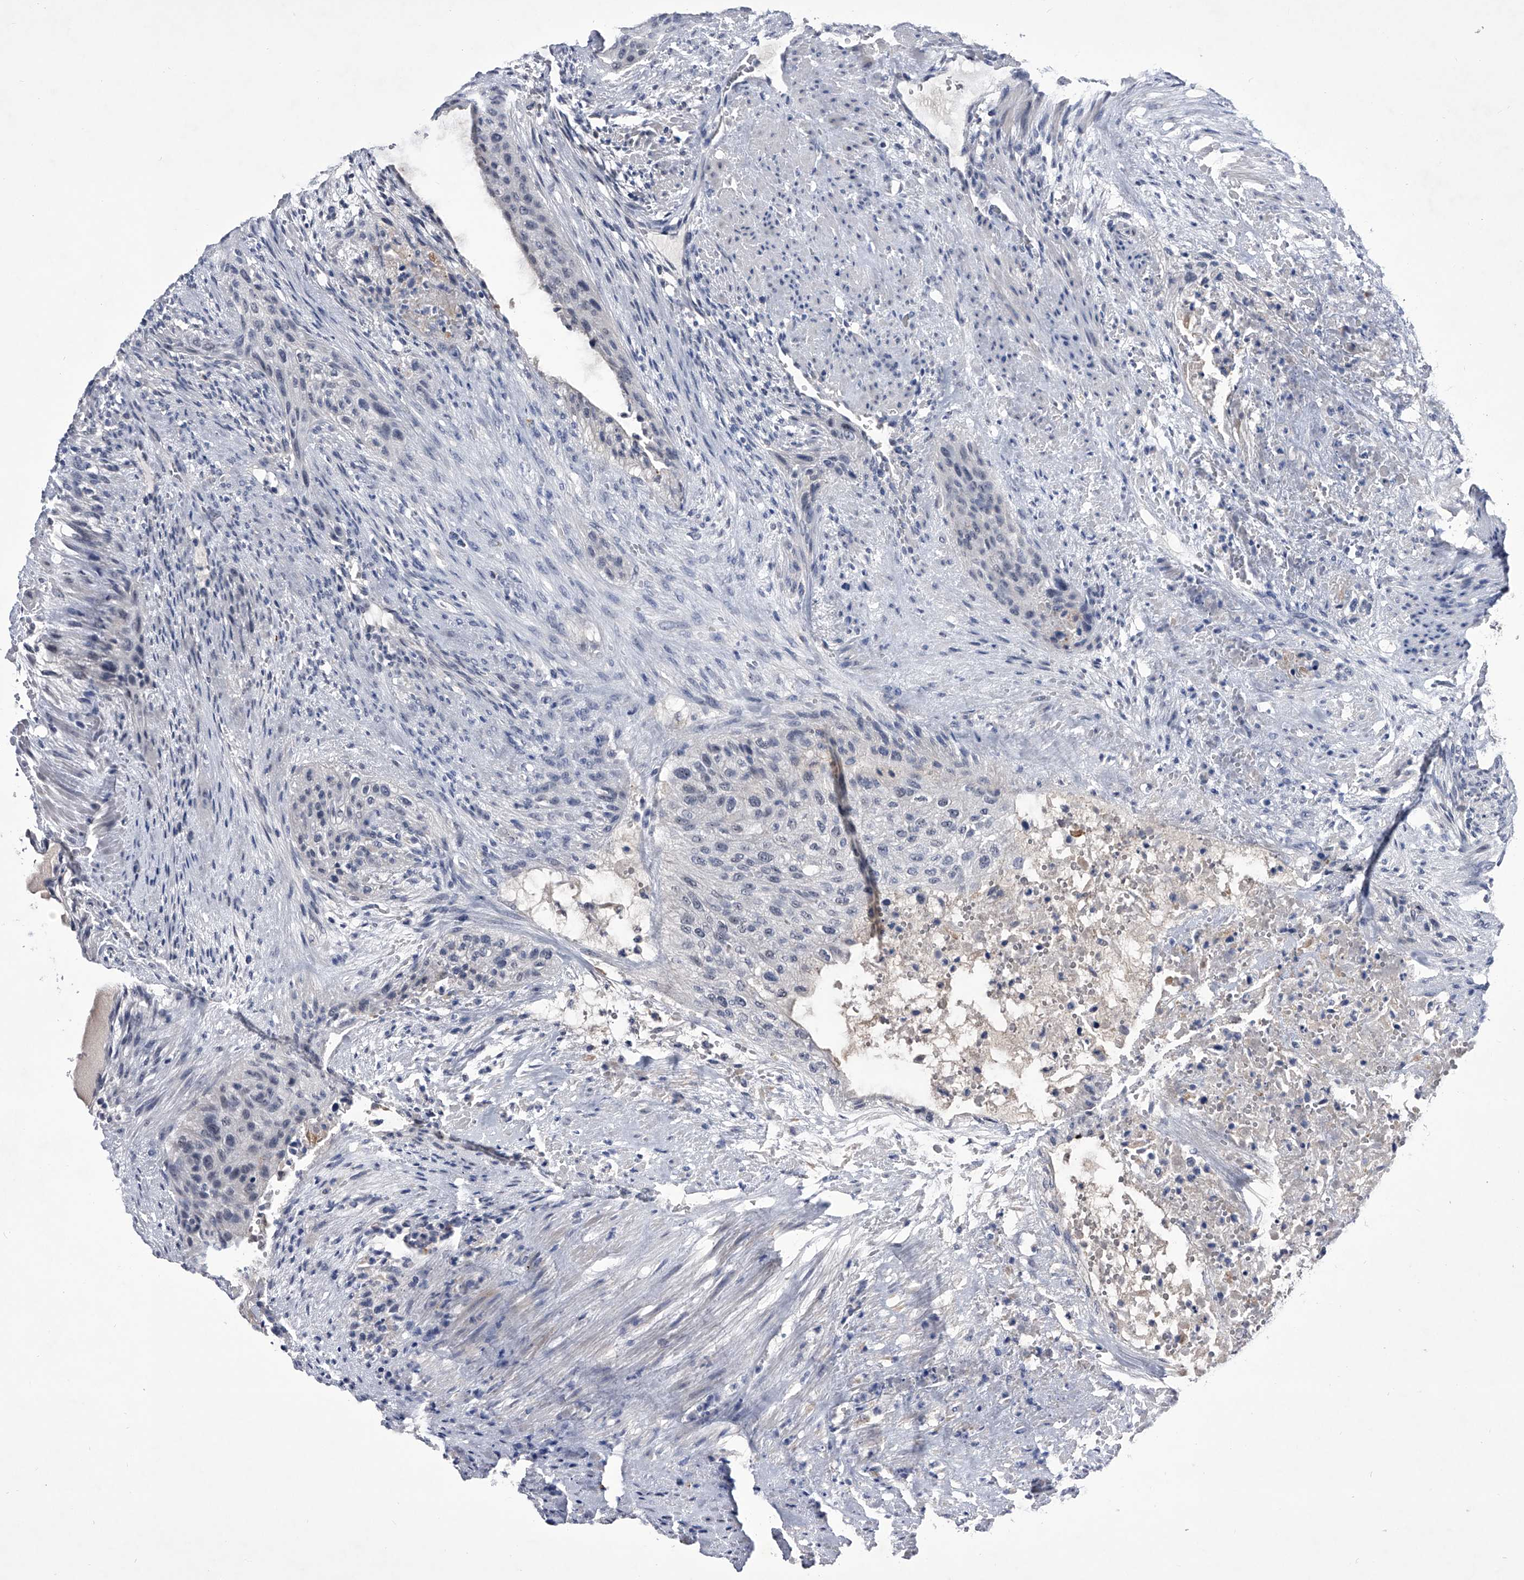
{"staining": {"intensity": "negative", "quantity": "none", "location": "none"}, "tissue": "urothelial cancer", "cell_type": "Tumor cells", "image_type": "cancer", "snomed": [{"axis": "morphology", "description": "Urothelial carcinoma, High grade"}, {"axis": "topography", "description": "Urinary bladder"}], "caption": "The image reveals no significant expression in tumor cells of urothelial cancer.", "gene": "CRISP2", "patient": {"sex": "male", "age": 35}}